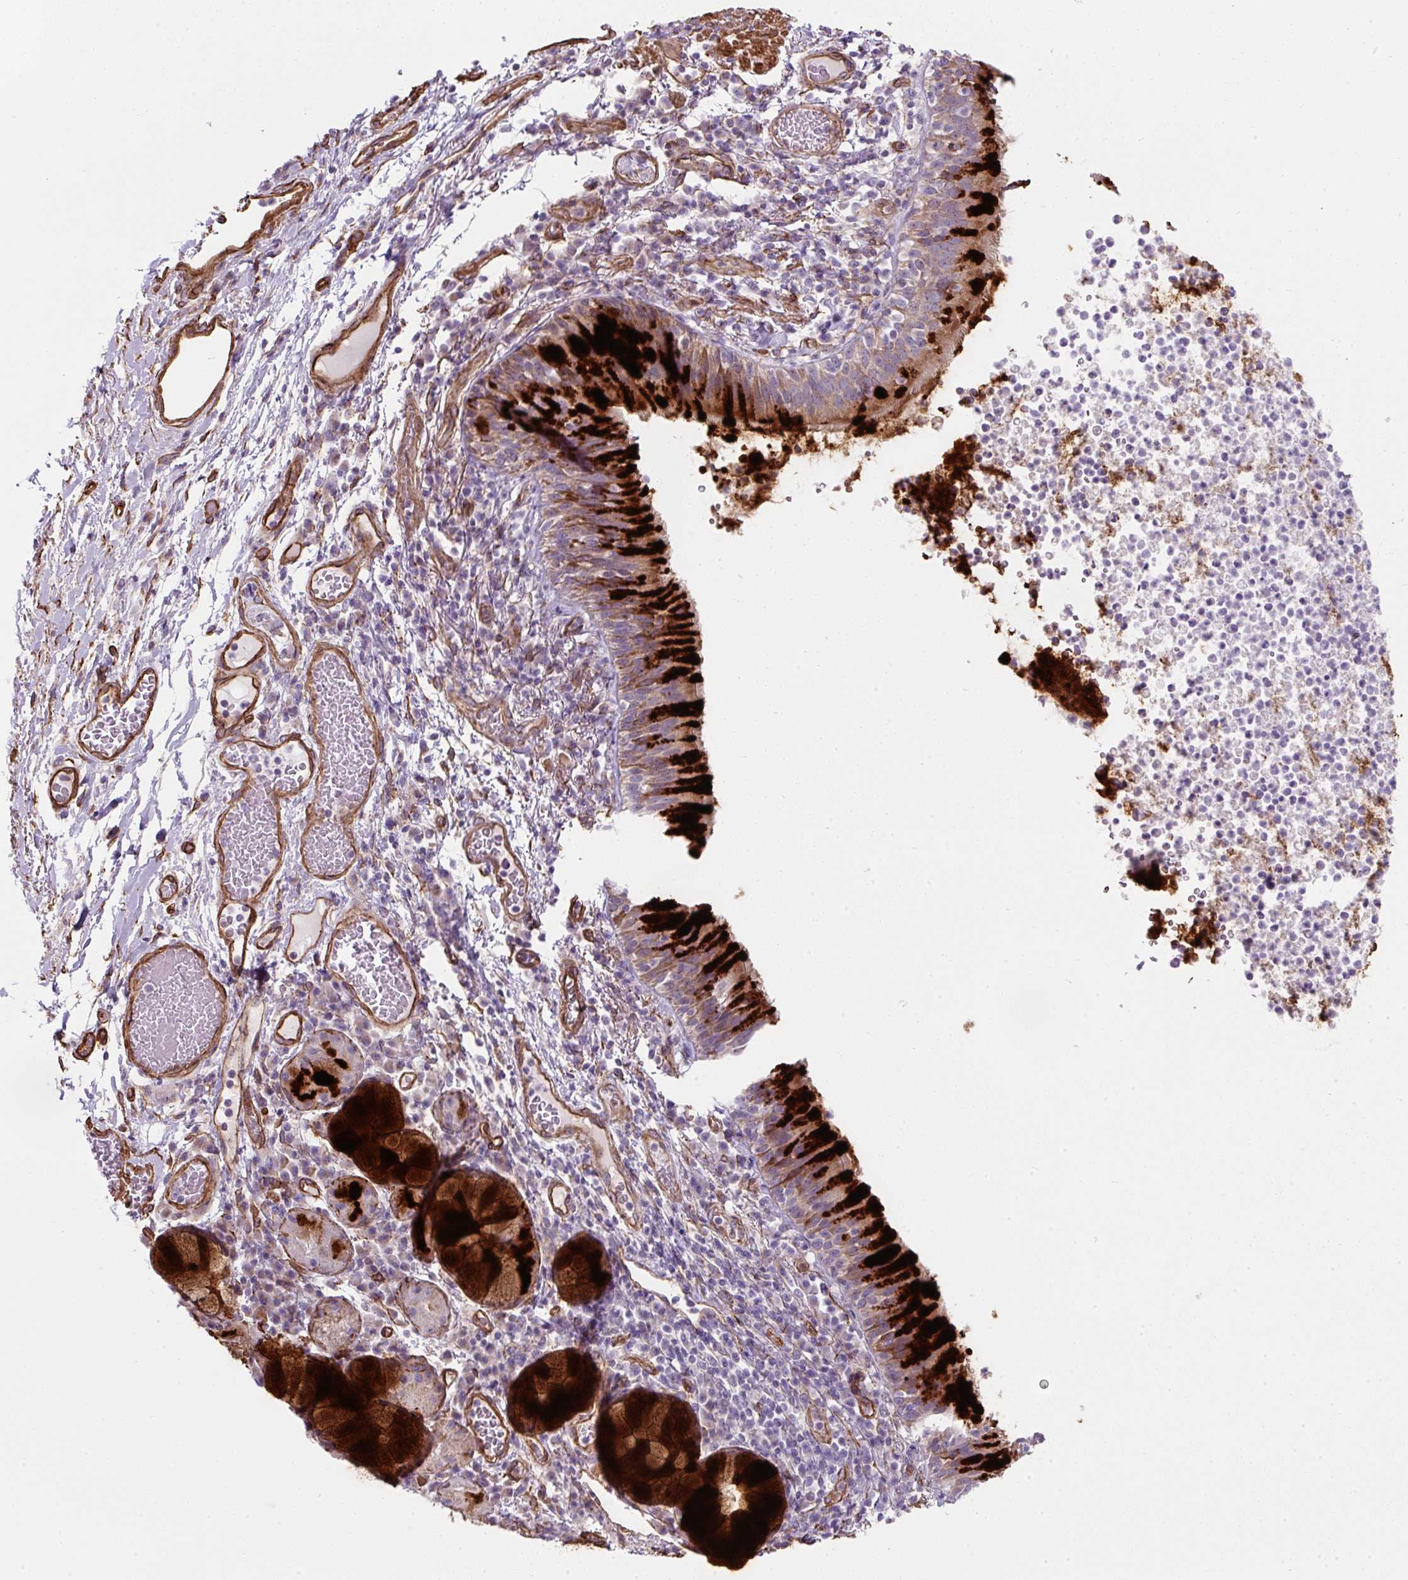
{"staining": {"intensity": "strong", "quantity": "25%-75%", "location": "cytoplasmic/membranous"}, "tissue": "bronchus", "cell_type": "Respiratory epithelial cells", "image_type": "normal", "snomed": [{"axis": "morphology", "description": "Normal tissue, NOS"}, {"axis": "topography", "description": "Cartilage tissue"}, {"axis": "topography", "description": "Bronchus"}], "caption": "Protein expression by immunohistochemistry (IHC) shows strong cytoplasmic/membranous positivity in about 25%-75% of respiratory epithelial cells in benign bronchus. The staining was performed using DAB (3,3'-diaminobenzidine) to visualize the protein expression in brown, while the nuclei were stained in blue with hematoxylin (Magnification: 20x).", "gene": "ANKUB1", "patient": {"sex": "male", "age": 56}}